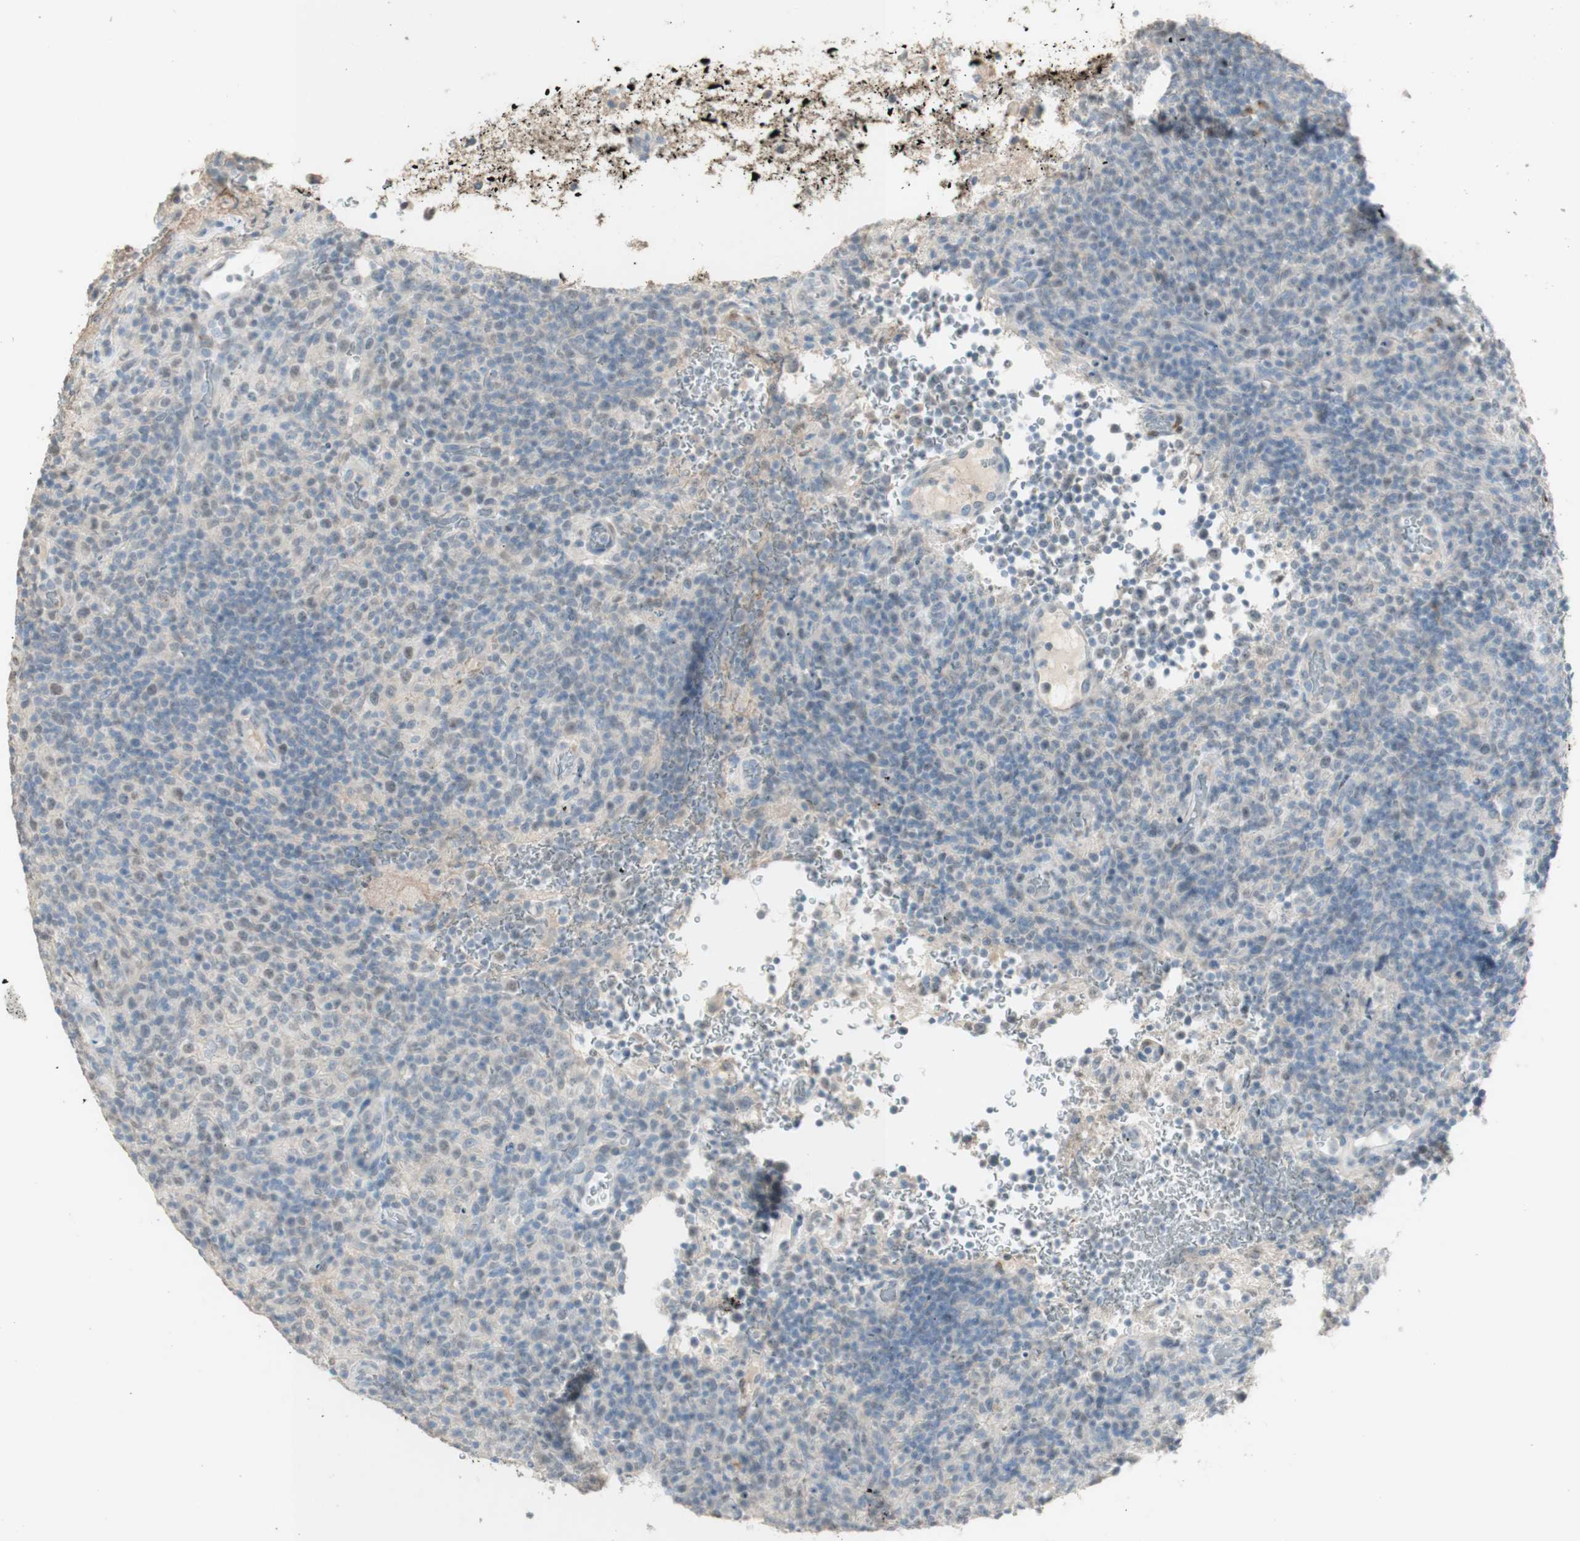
{"staining": {"intensity": "negative", "quantity": "none", "location": "none"}, "tissue": "lymphoma", "cell_type": "Tumor cells", "image_type": "cancer", "snomed": [{"axis": "morphology", "description": "Malignant lymphoma, non-Hodgkin's type, High grade"}, {"axis": "topography", "description": "Lymph node"}], "caption": "IHC of human lymphoma demonstrates no positivity in tumor cells. Nuclei are stained in blue.", "gene": "MUC3A", "patient": {"sex": "female", "age": 76}}